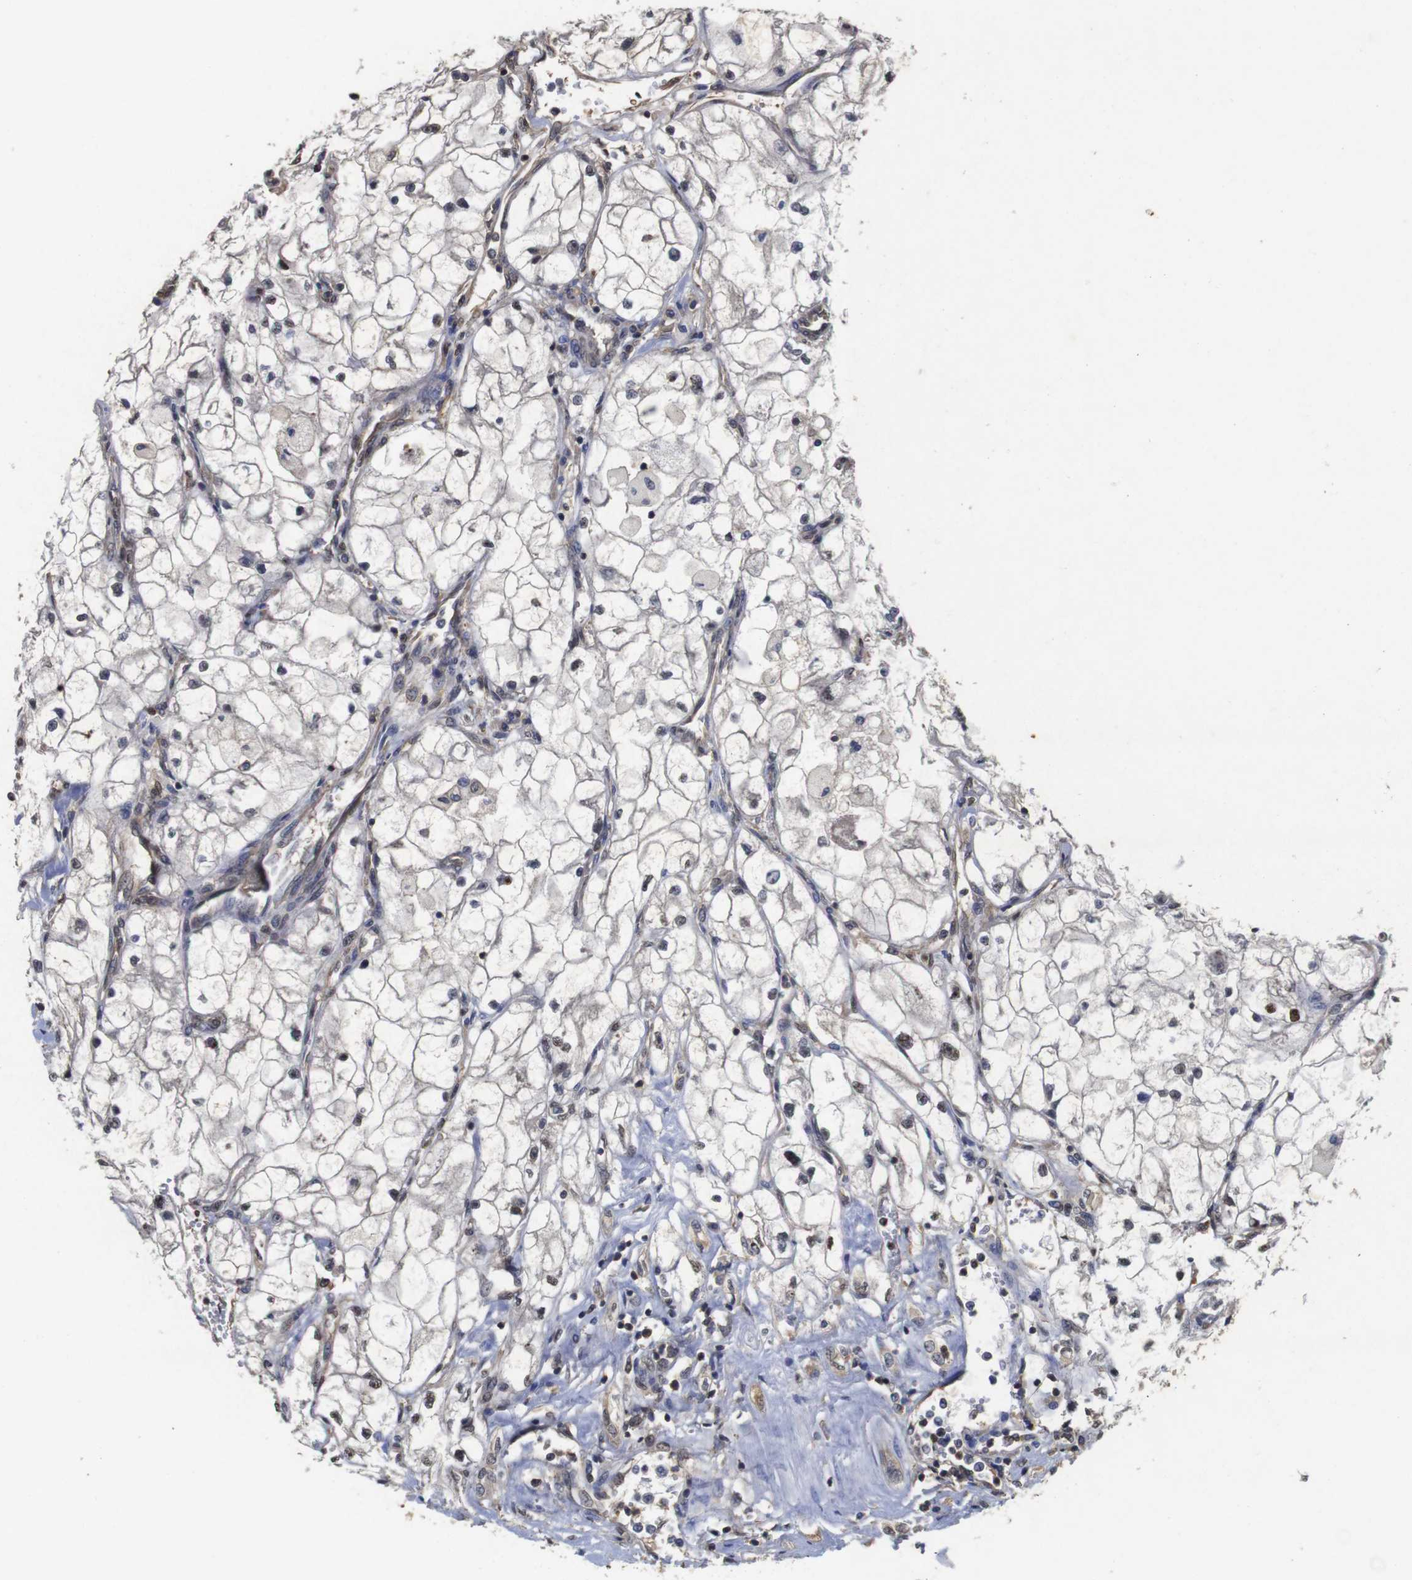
{"staining": {"intensity": "strong", "quantity": "25%-75%", "location": "nuclear"}, "tissue": "renal cancer", "cell_type": "Tumor cells", "image_type": "cancer", "snomed": [{"axis": "morphology", "description": "Adenocarcinoma, NOS"}, {"axis": "topography", "description": "Kidney"}], "caption": "Adenocarcinoma (renal) stained with IHC displays strong nuclear staining in about 25%-75% of tumor cells.", "gene": "SUMO3", "patient": {"sex": "female", "age": 70}}